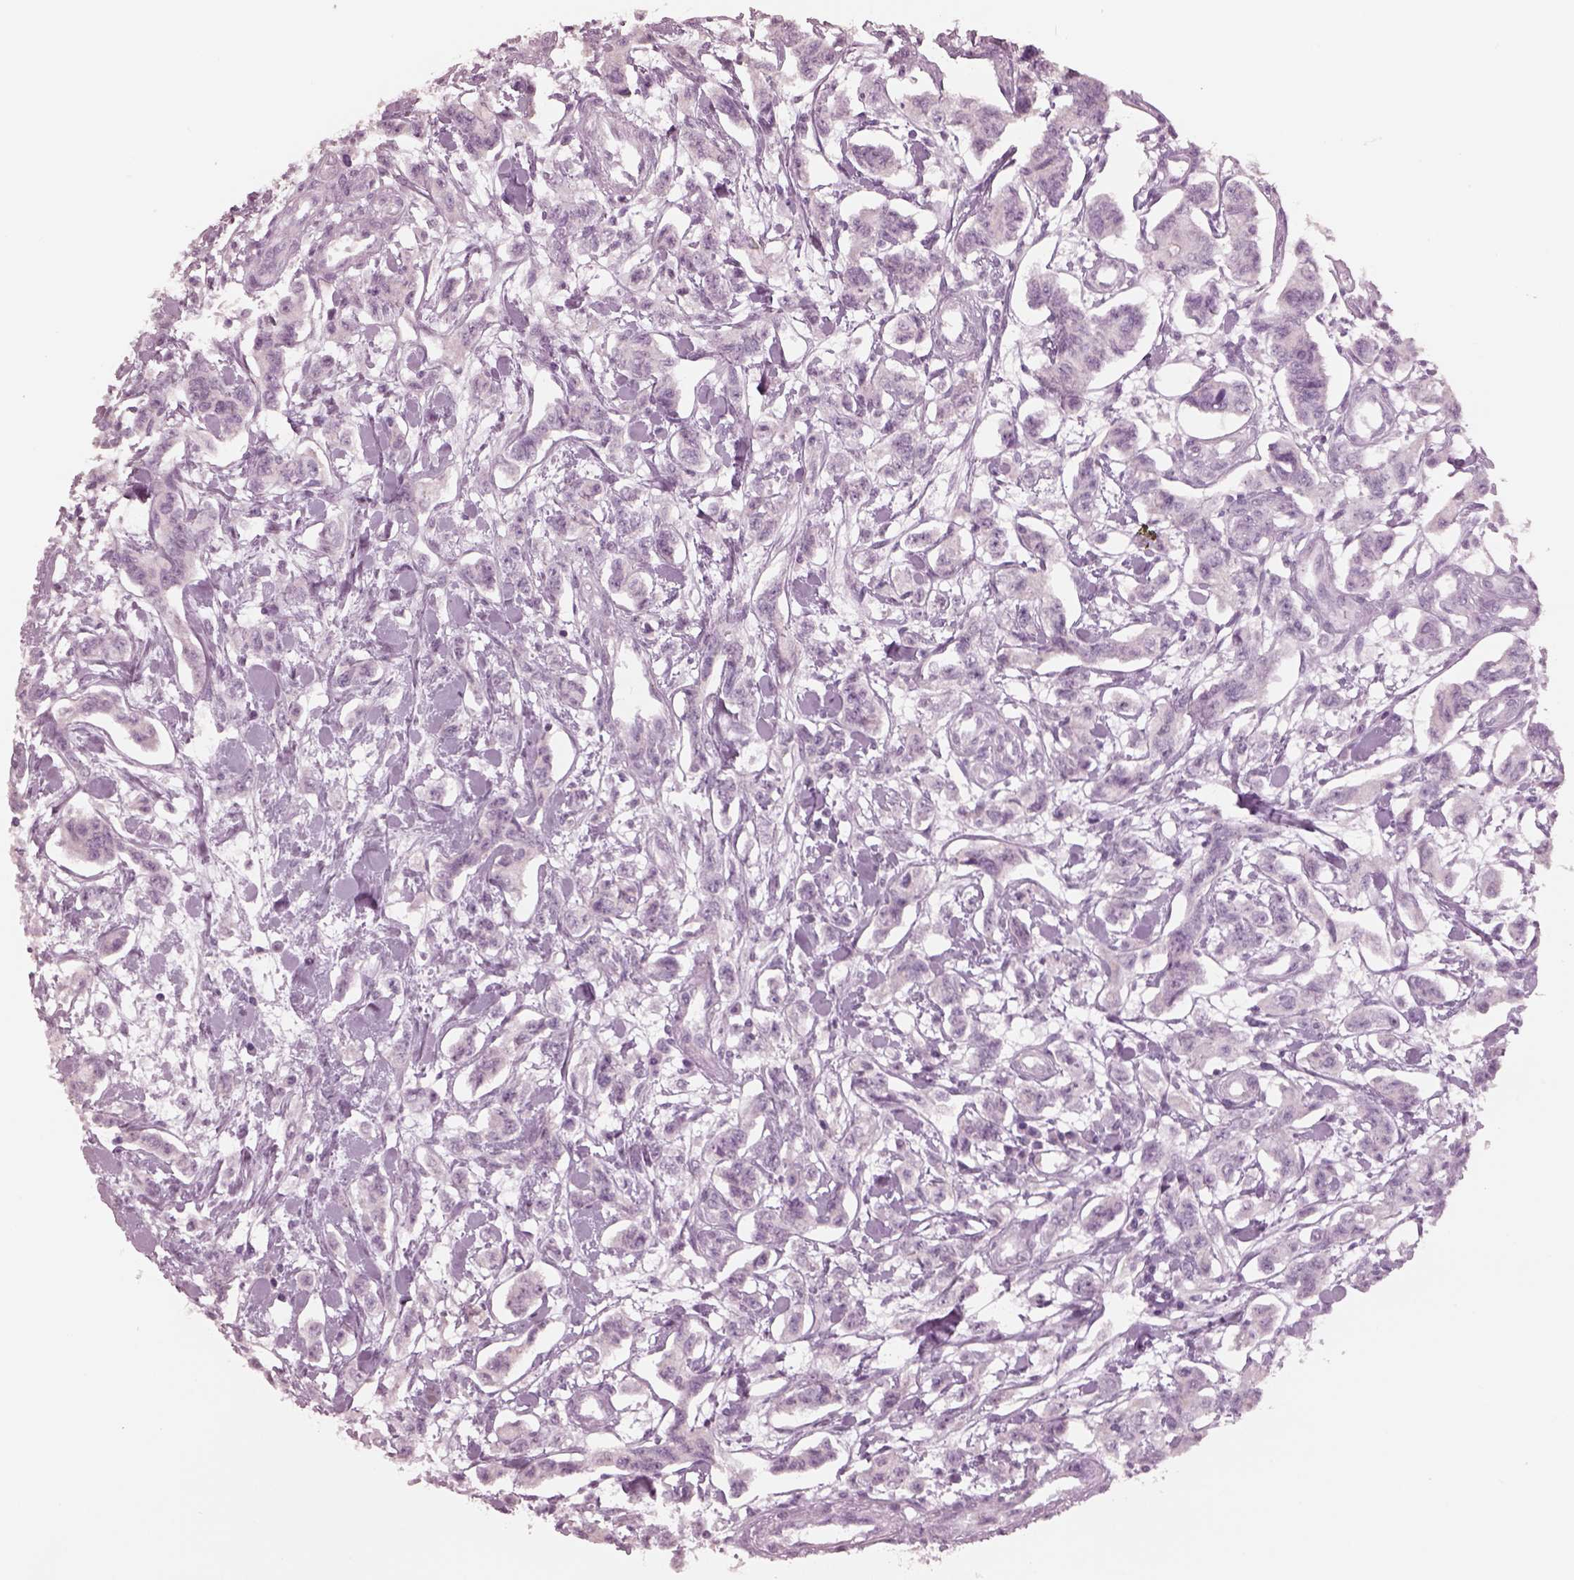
{"staining": {"intensity": "negative", "quantity": "none", "location": "none"}, "tissue": "carcinoid", "cell_type": "Tumor cells", "image_type": "cancer", "snomed": [{"axis": "morphology", "description": "Carcinoid, malignant, NOS"}, {"axis": "topography", "description": "Kidney"}], "caption": "Human carcinoid (malignant) stained for a protein using immunohistochemistry (IHC) displays no expression in tumor cells.", "gene": "KRTAP24-1", "patient": {"sex": "female", "age": 41}}